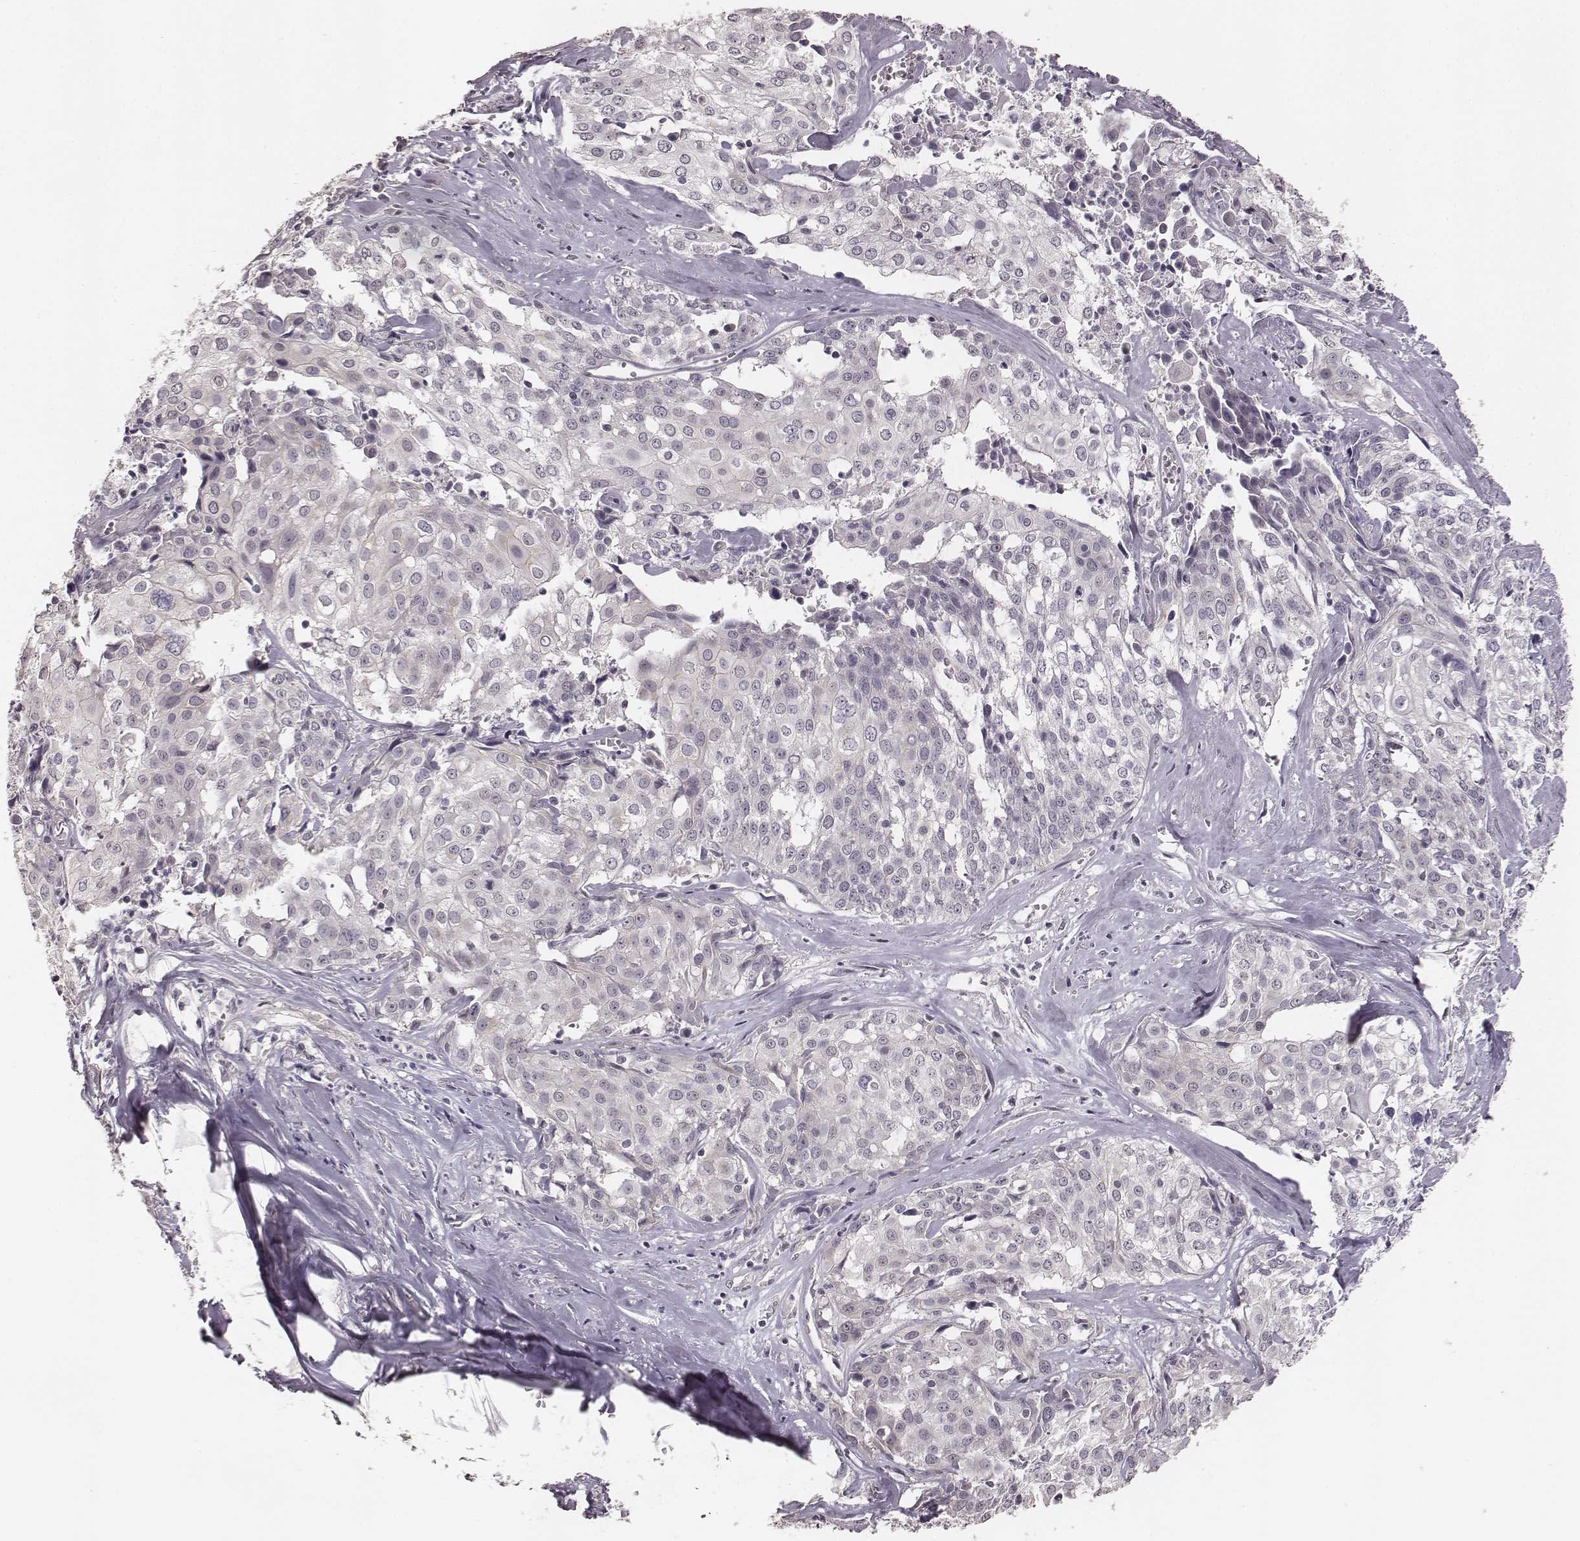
{"staining": {"intensity": "negative", "quantity": "none", "location": "none"}, "tissue": "cervical cancer", "cell_type": "Tumor cells", "image_type": "cancer", "snomed": [{"axis": "morphology", "description": "Squamous cell carcinoma, NOS"}, {"axis": "topography", "description": "Cervix"}], "caption": "The image demonstrates no significant staining in tumor cells of cervical cancer (squamous cell carcinoma).", "gene": "LY6K", "patient": {"sex": "female", "age": 39}}